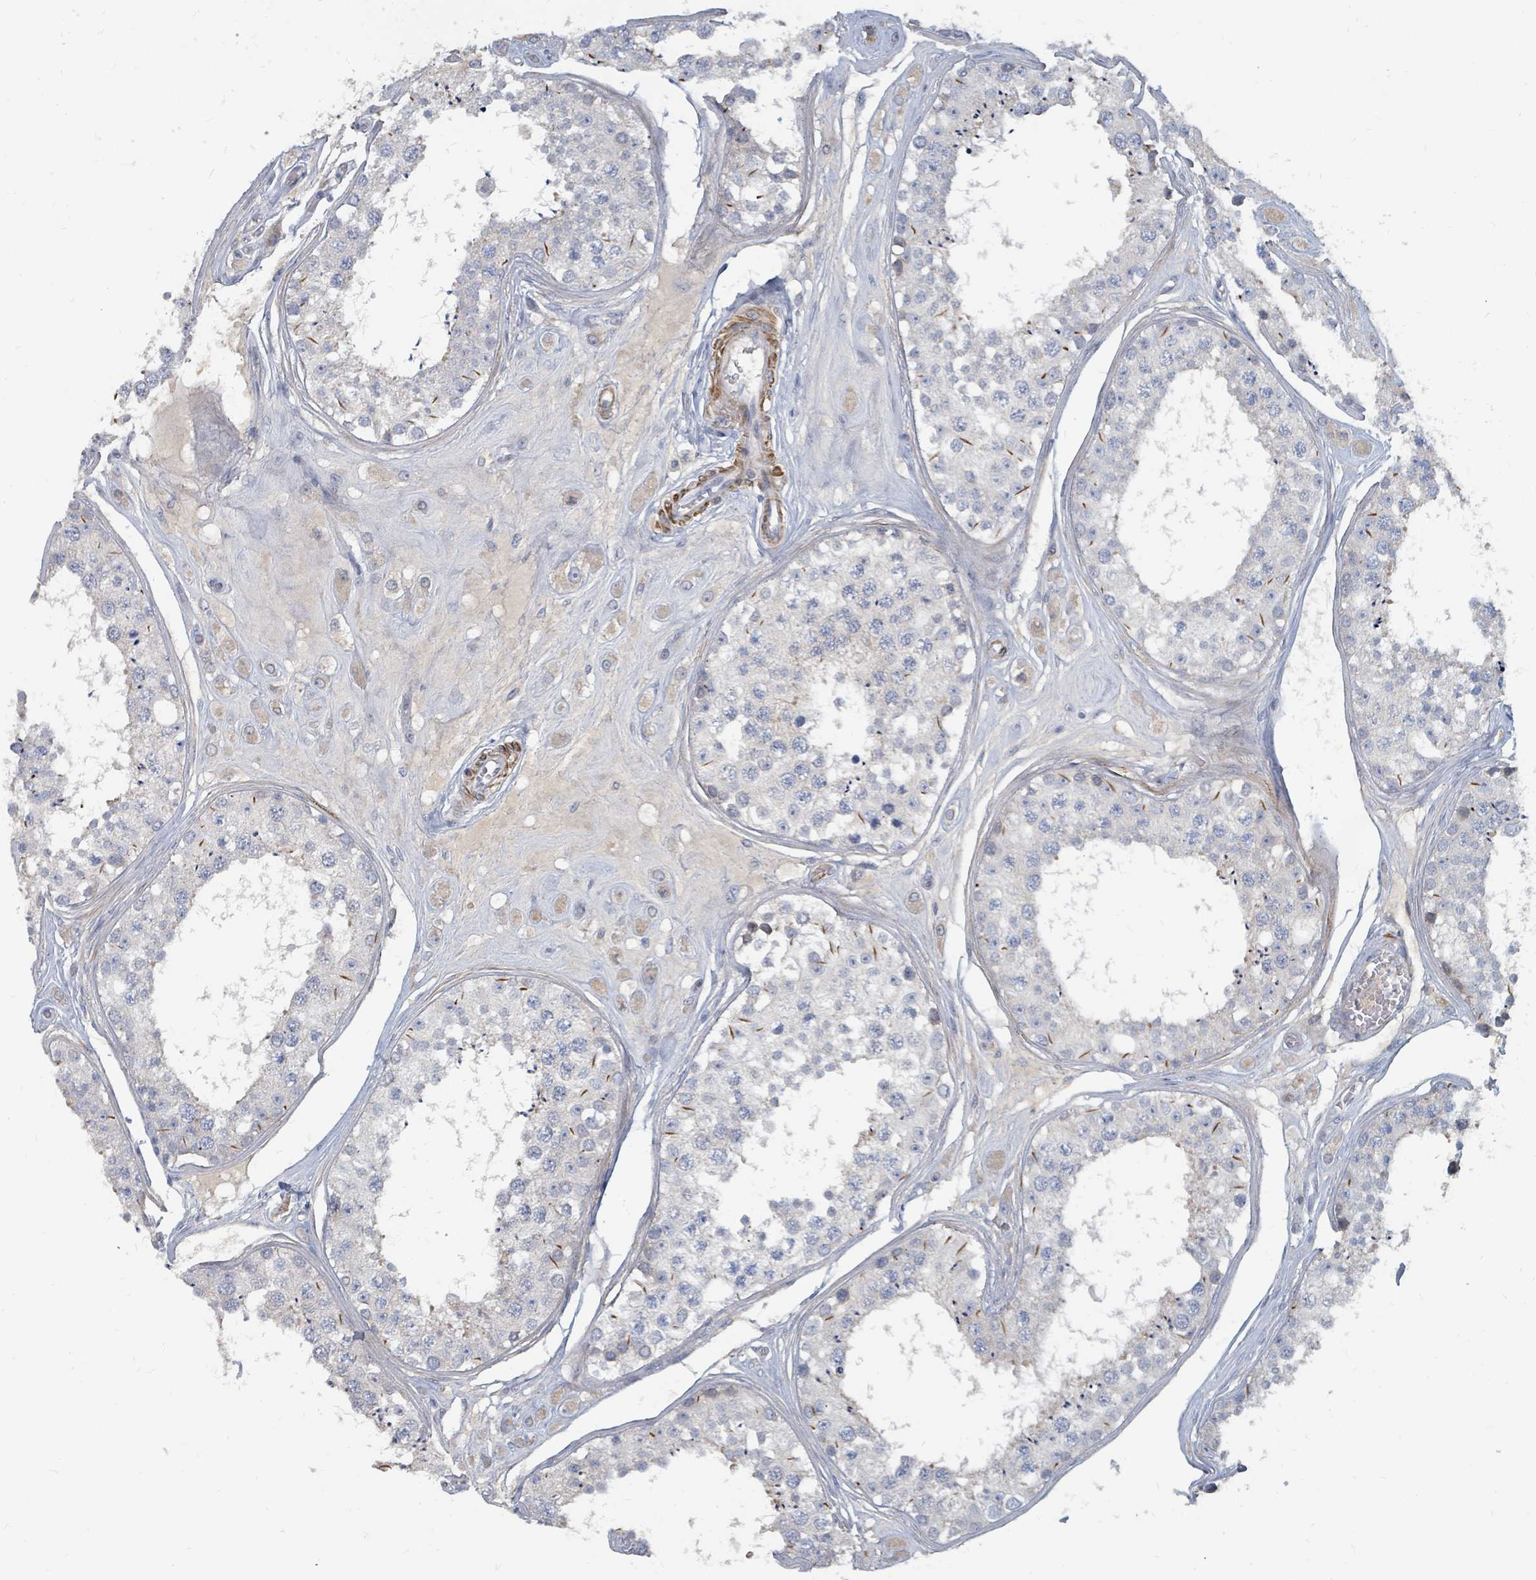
{"staining": {"intensity": "moderate", "quantity": "<25%", "location": "cytoplasmic/membranous"}, "tissue": "testis", "cell_type": "Cells in seminiferous ducts", "image_type": "normal", "snomed": [{"axis": "morphology", "description": "Normal tissue, NOS"}, {"axis": "topography", "description": "Testis"}], "caption": "A high-resolution micrograph shows immunohistochemistry staining of benign testis, which shows moderate cytoplasmic/membranous expression in approximately <25% of cells in seminiferous ducts.", "gene": "ARGFX", "patient": {"sex": "male", "age": 25}}